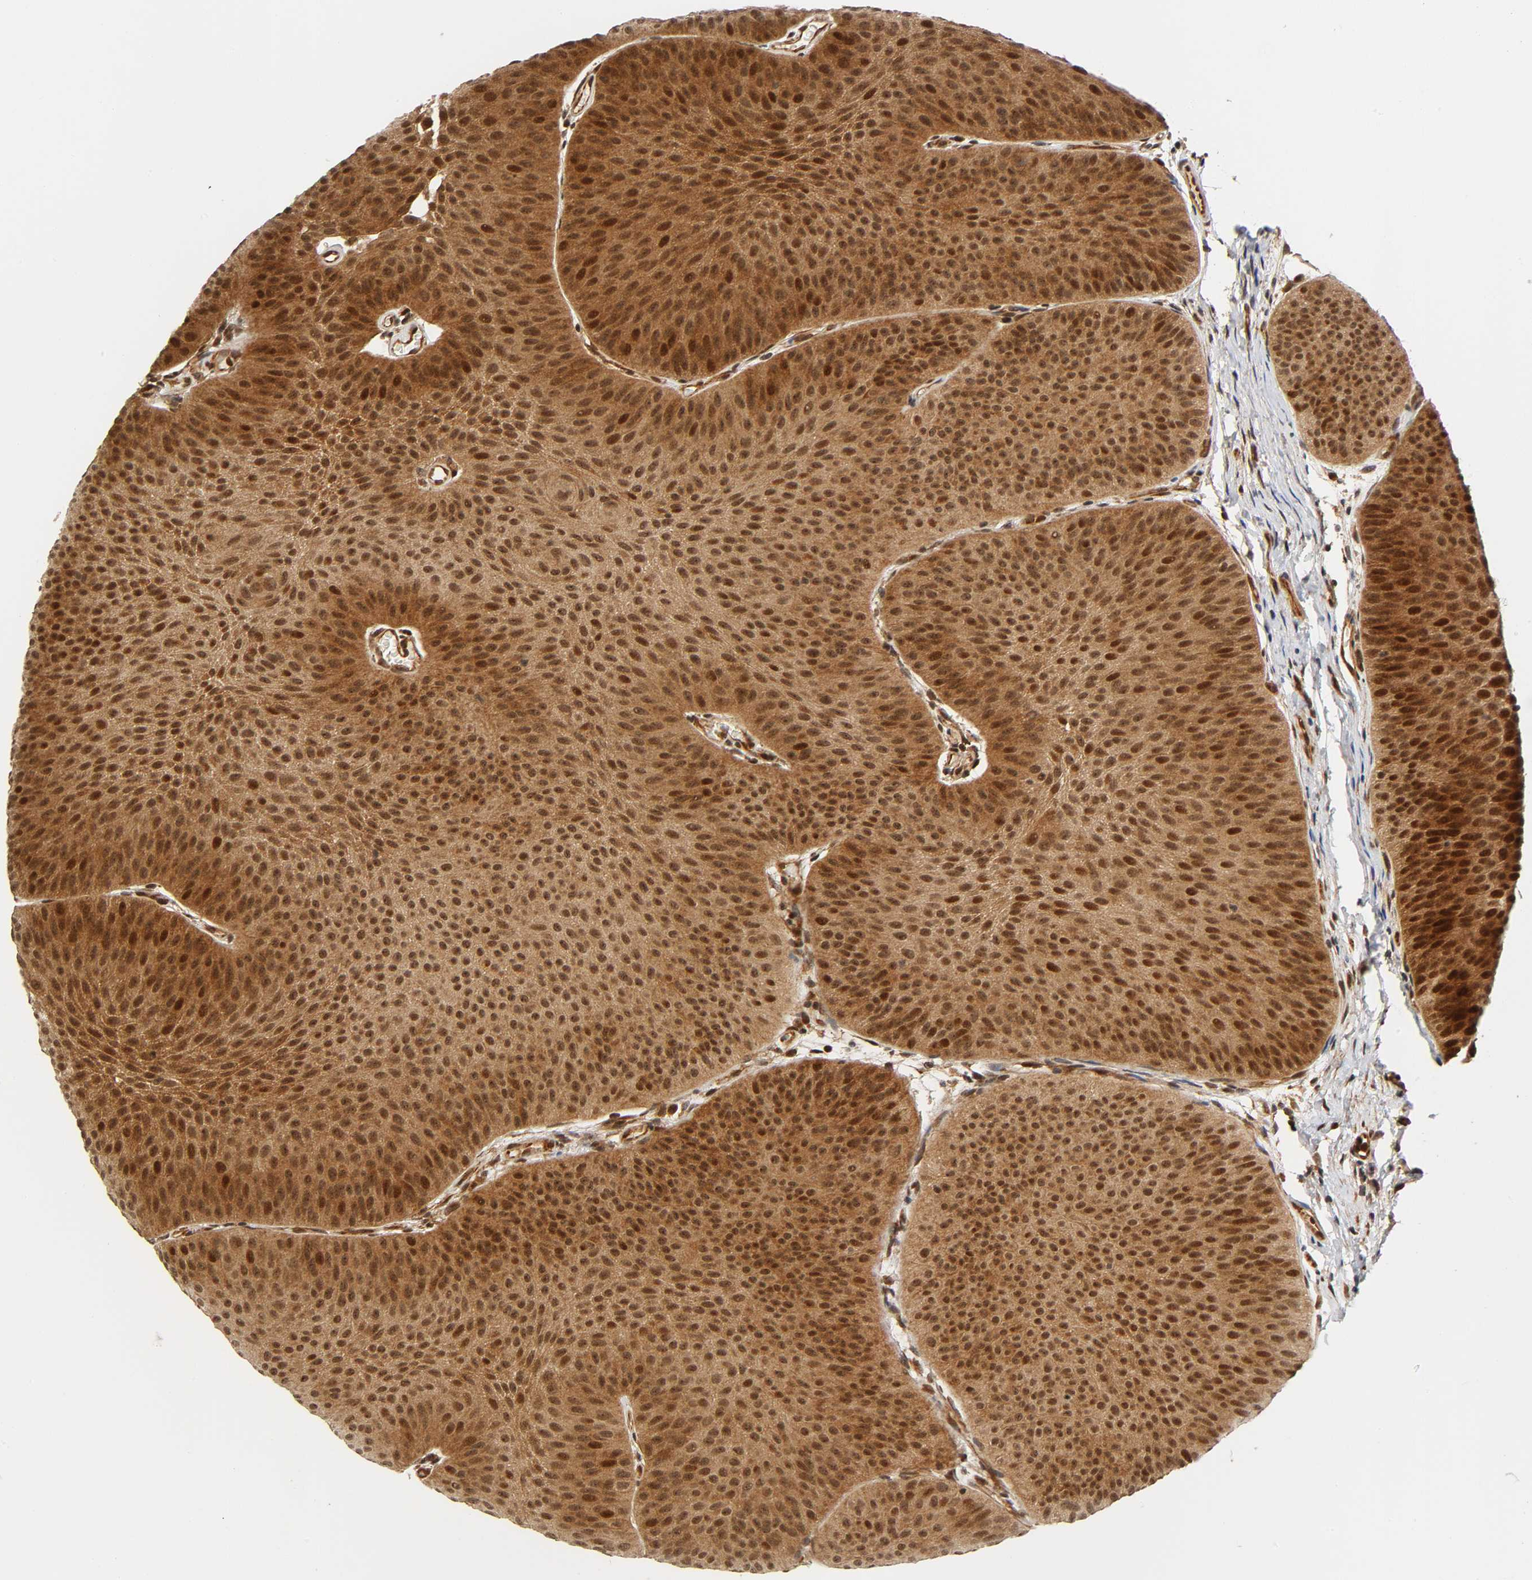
{"staining": {"intensity": "moderate", "quantity": ">75%", "location": "cytoplasmic/membranous,nuclear"}, "tissue": "urothelial cancer", "cell_type": "Tumor cells", "image_type": "cancer", "snomed": [{"axis": "morphology", "description": "Urothelial carcinoma, Low grade"}, {"axis": "topography", "description": "Urinary bladder"}], "caption": "Immunohistochemistry (IHC) (DAB) staining of urothelial cancer shows moderate cytoplasmic/membranous and nuclear protein expression in about >75% of tumor cells. (IHC, brightfield microscopy, high magnification).", "gene": "IQCJ-SCHIP1", "patient": {"sex": "female", "age": 60}}